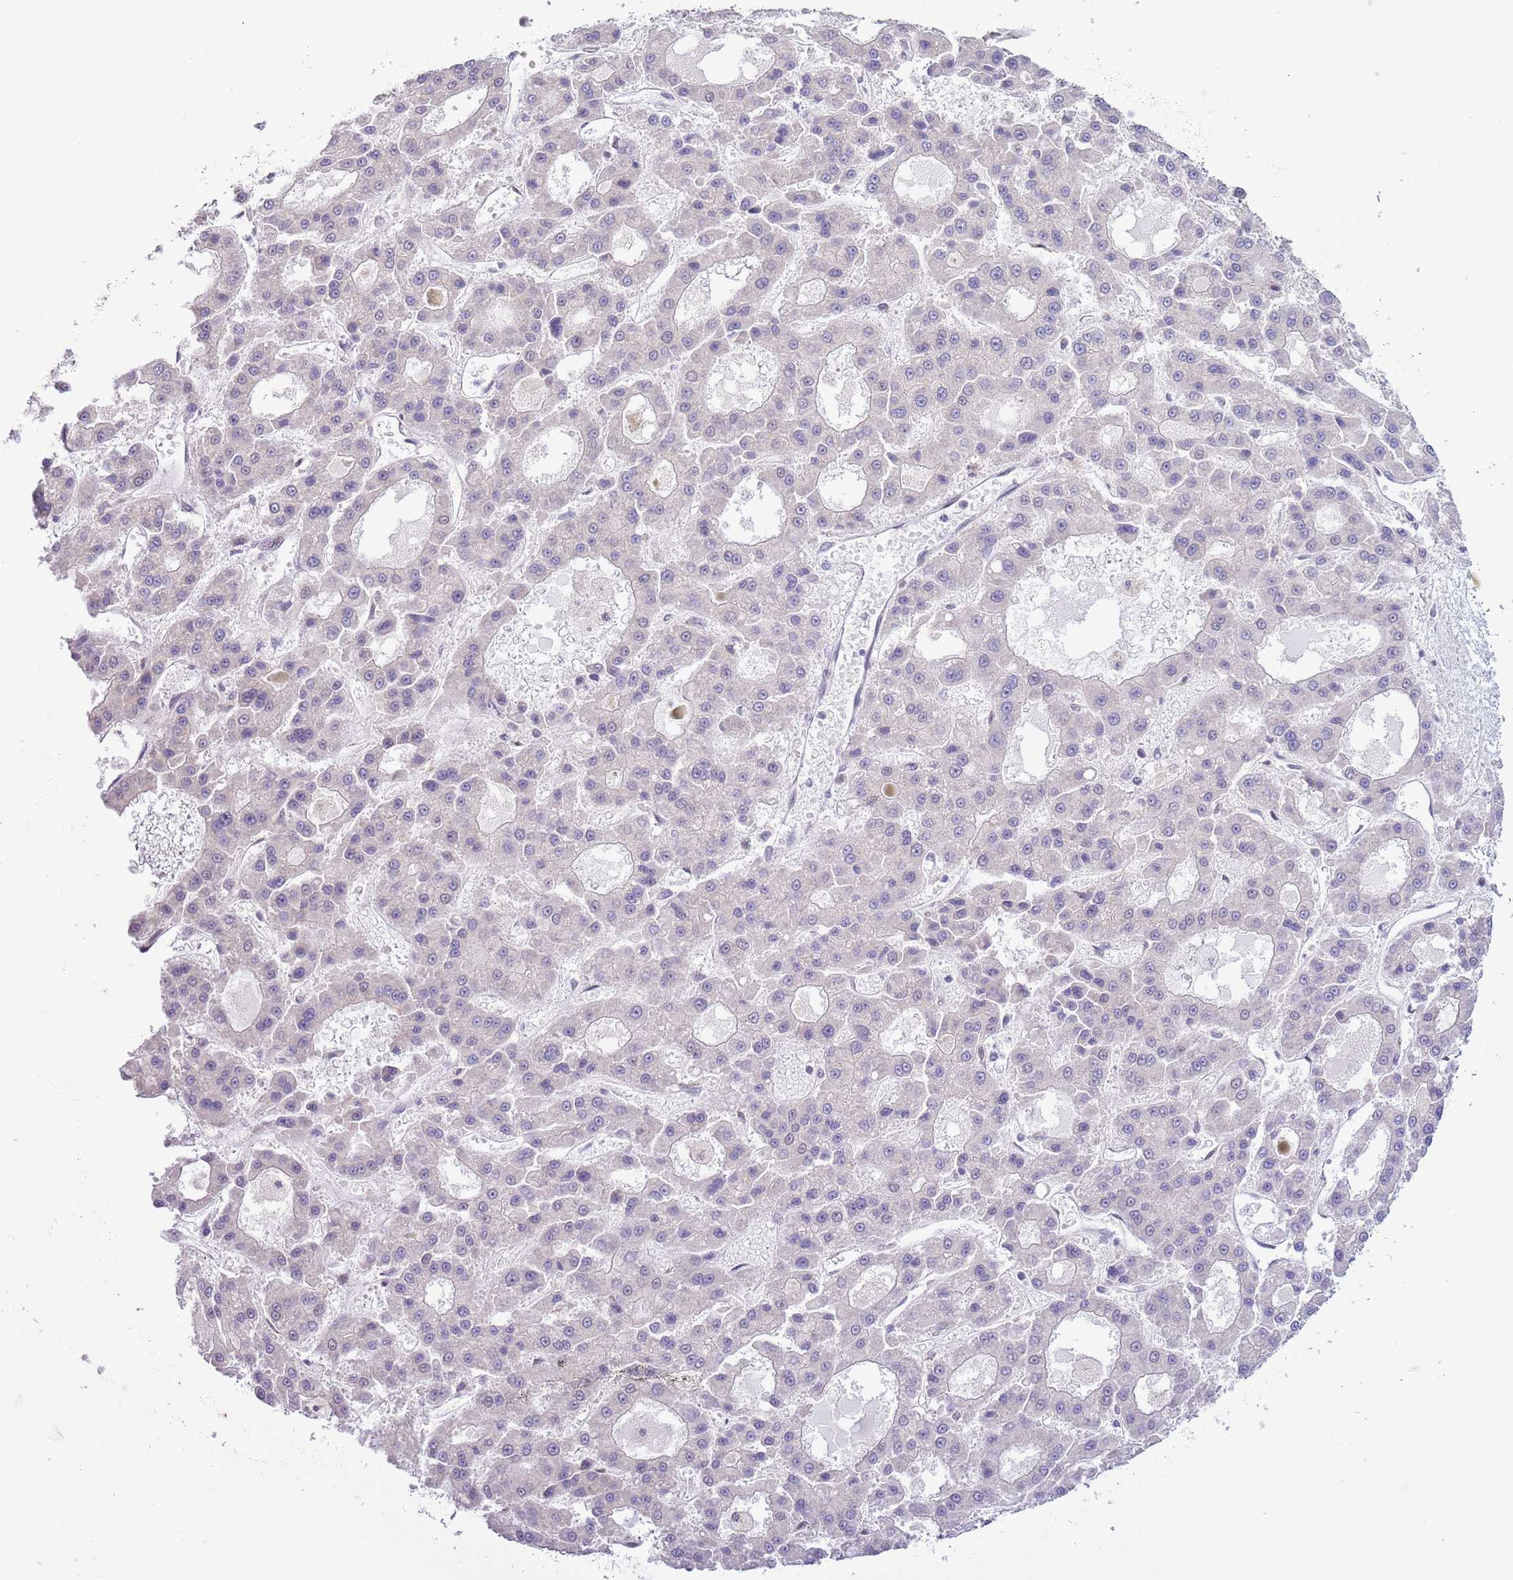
{"staining": {"intensity": "negative", "quantity": "none", "location": "none"}, "tissue": "liver cancer", "cell_type": "Tumor cells", "image_type": "cancer", "snomed": [{"axis": "morphology", "description": "Carcinoma, Hepatocellular, NOS"}, {"axis": "topography", "description": "Liver"}], "caption": "Tumor cells show no significant positivity in liver hepatocellular carcinoma.", "gene": "ZNF576", "patient": {"sex": "male", "age": 70}}